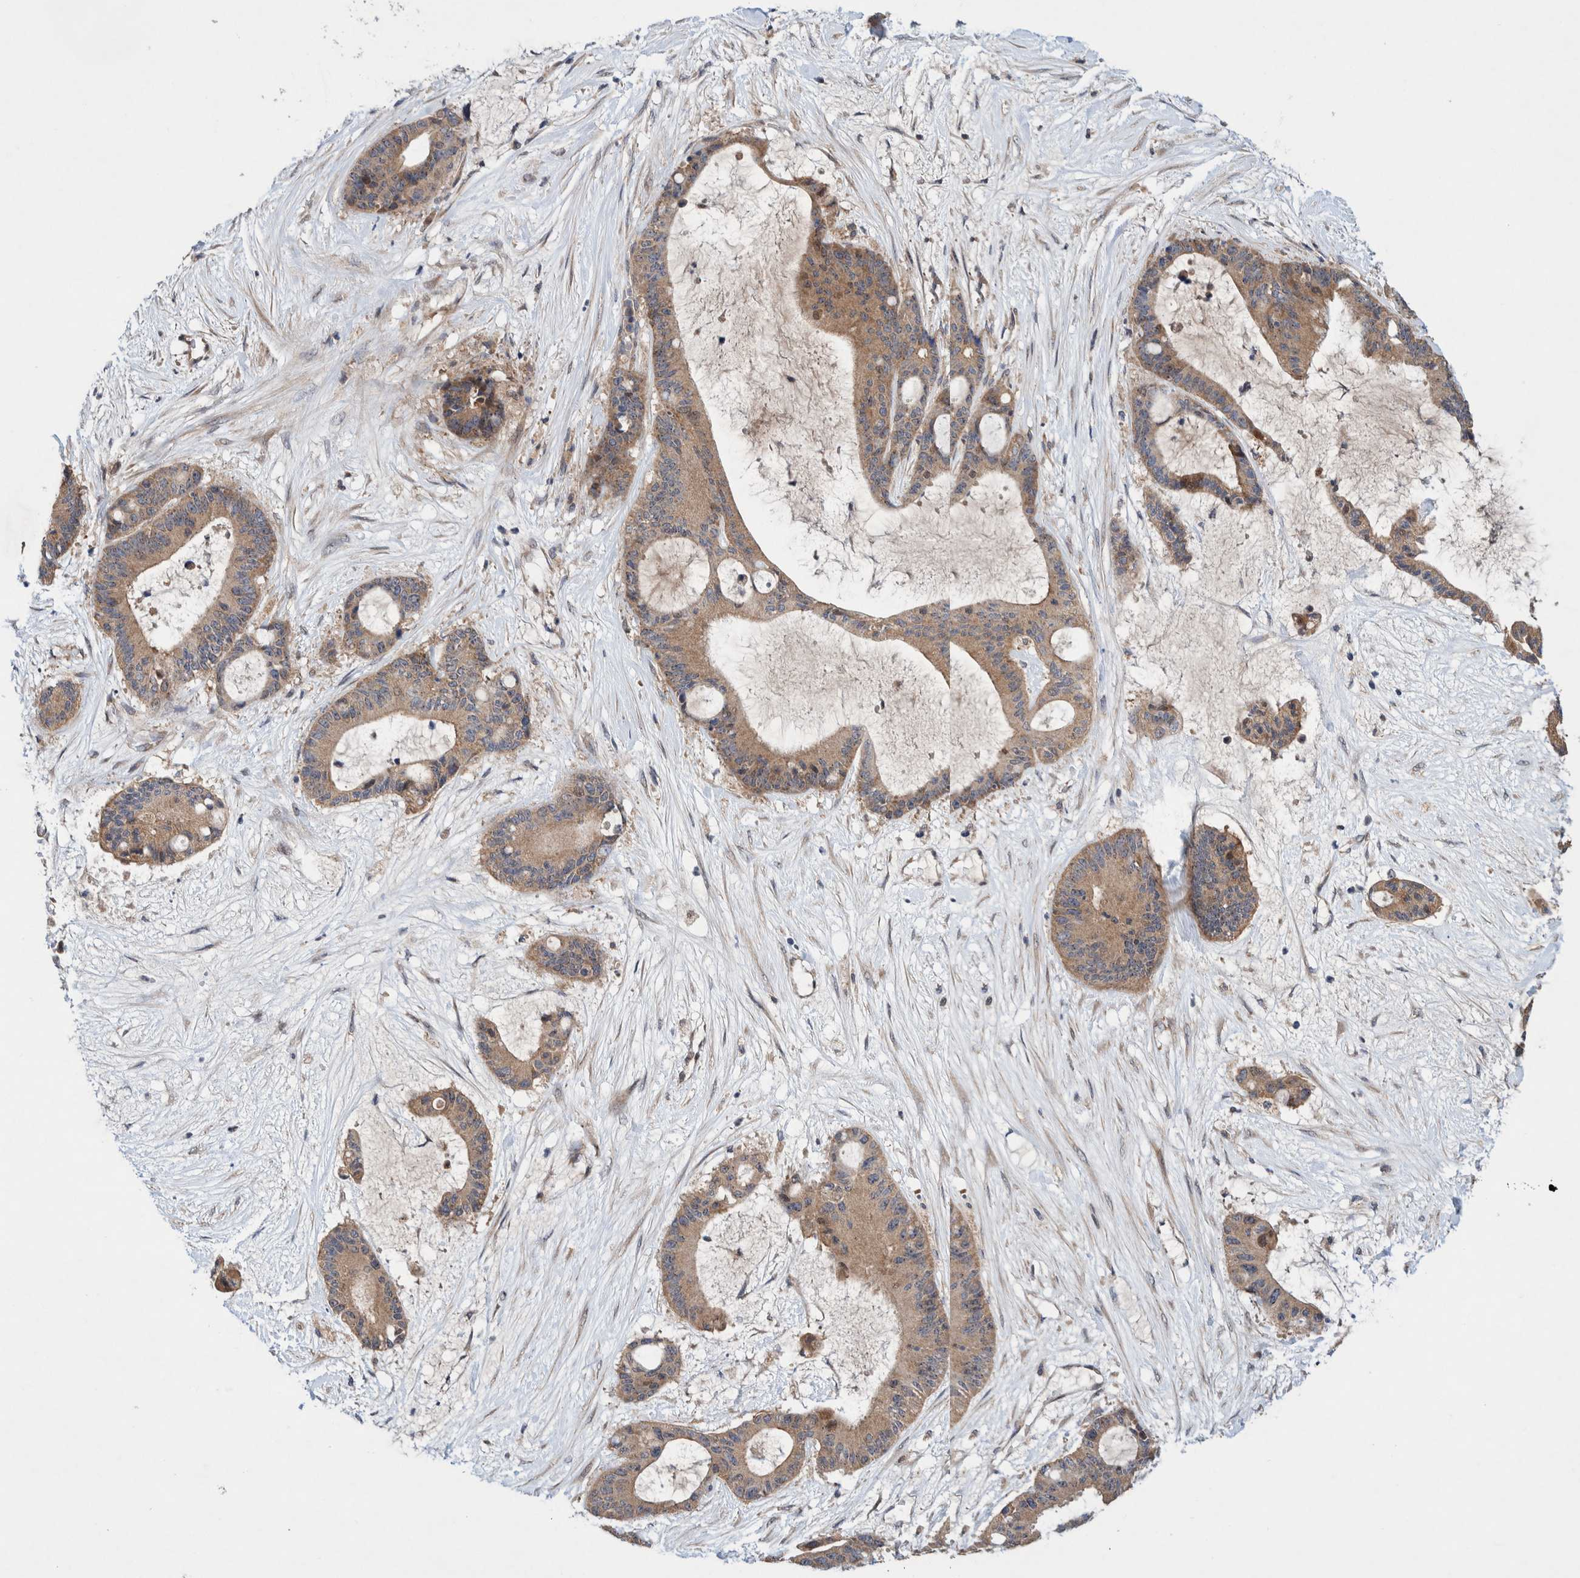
{"staining": {"intensity": "moderate", "quantity": ">75%", "location": "cytoplasmic/membranous"}, "tissue": "liver cancer", "cell_type": "Tumor cells", "image_type": "cancer", "snomed": [{"axis": "morphology", "description": "Cholangiocarcinoma"}, {"axis": "topography", "description": "Liver"}], "caption": "This histopathology image exhibits liver cholangiocarcinoma stained with immunohistochemistry to label a protein in brown. The cytoplasmic/membranous of tumor cells show moderate positivity for the protein. Nuclei are counter-stained blue.", "gene": "PIK3R6", "patient": {"sex": "female", "age": 73}}